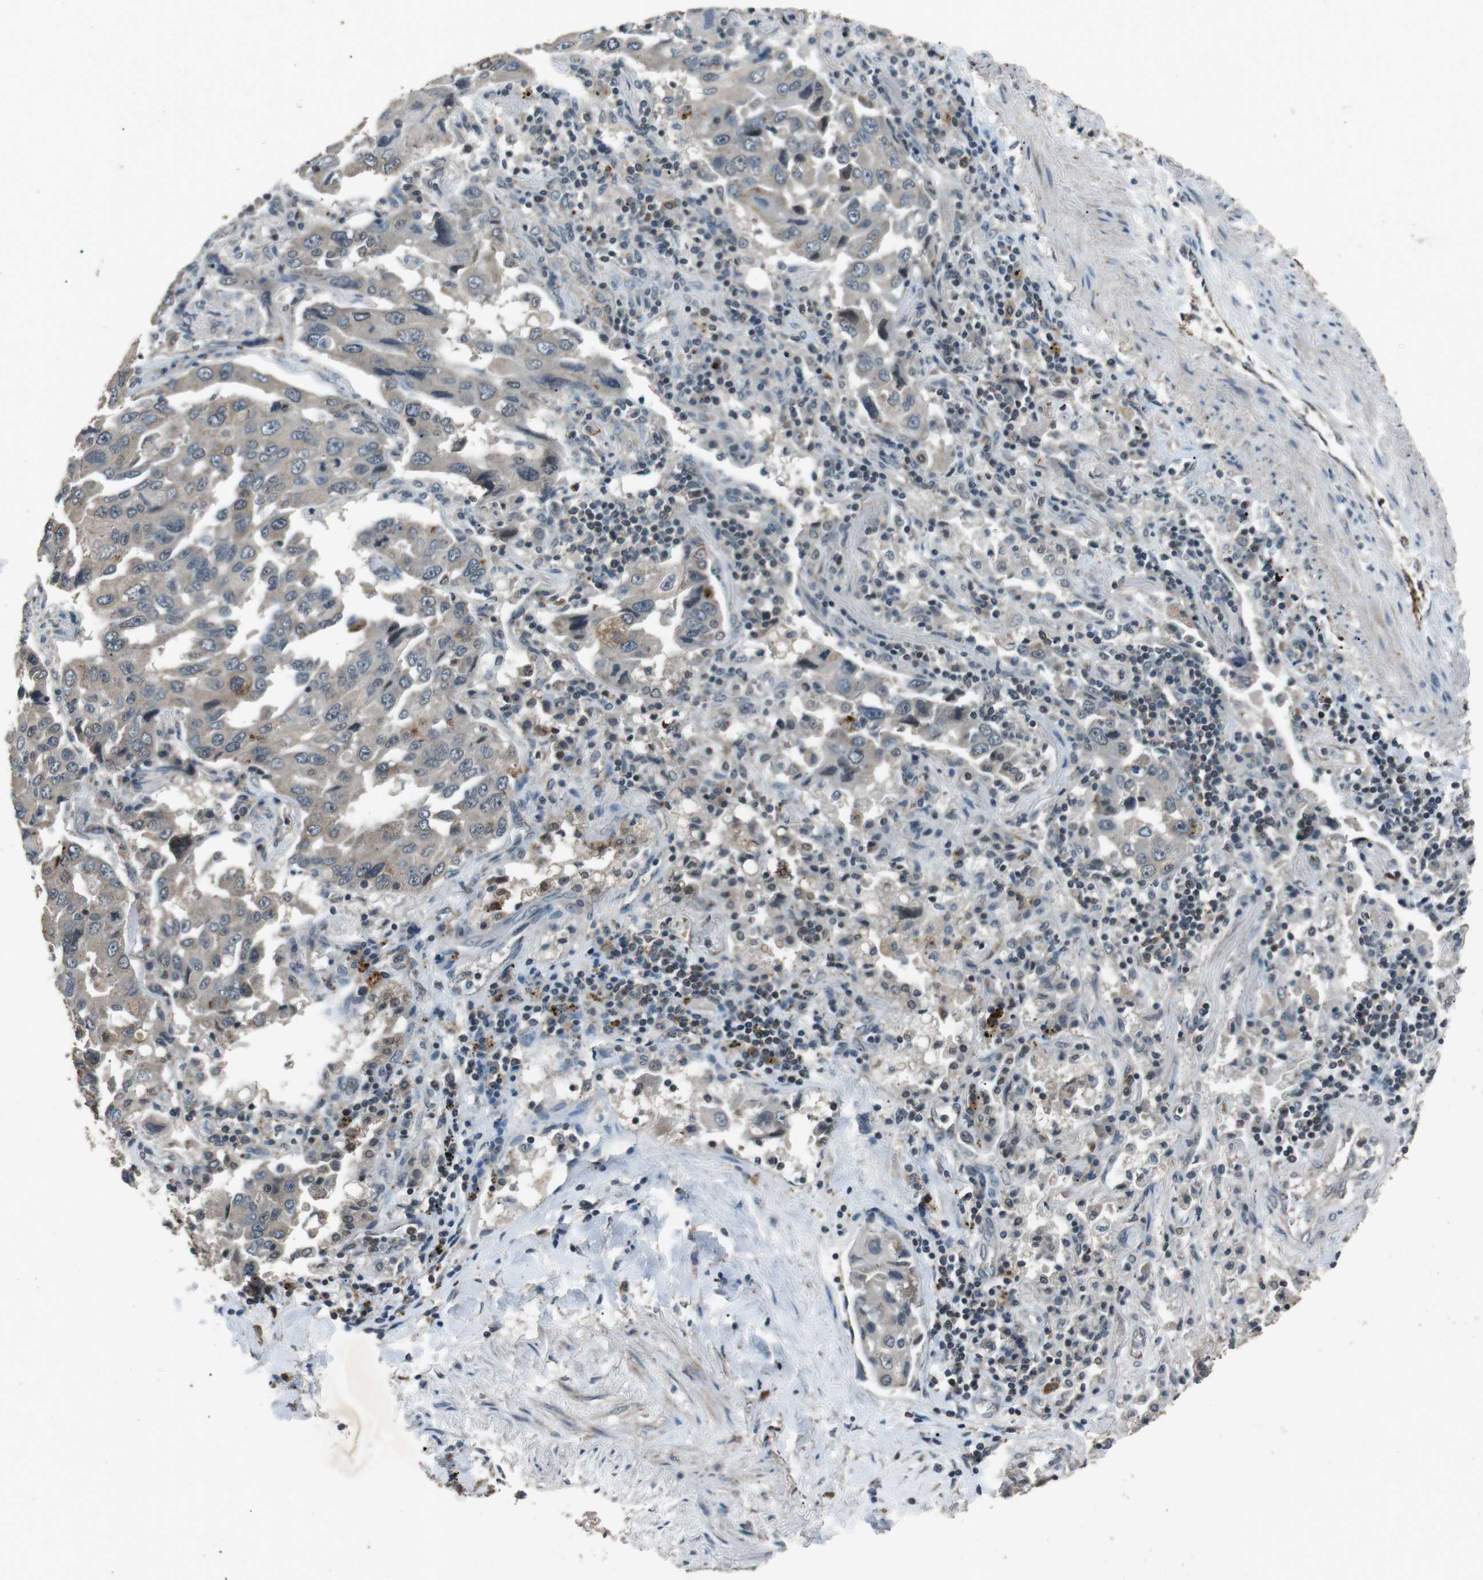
{"staining": {"intensity": "negative", "quantity": "none", "location": "none"}, "tissue": "lung cancer", "cell_type": "Tumor cells", "image_type": "cancer", "snomed": [{"axis": "morphology", "description": "Adenocarcinoma, NOS"}, {"axis": "topography", "description": "Lung"}], "caption": "Immunohistochemistry of human lung adenocarcinoma exhibits no expression in tumor cells.", "gene": "NEK7", "patient": {"sex": "female", "age": 65}}